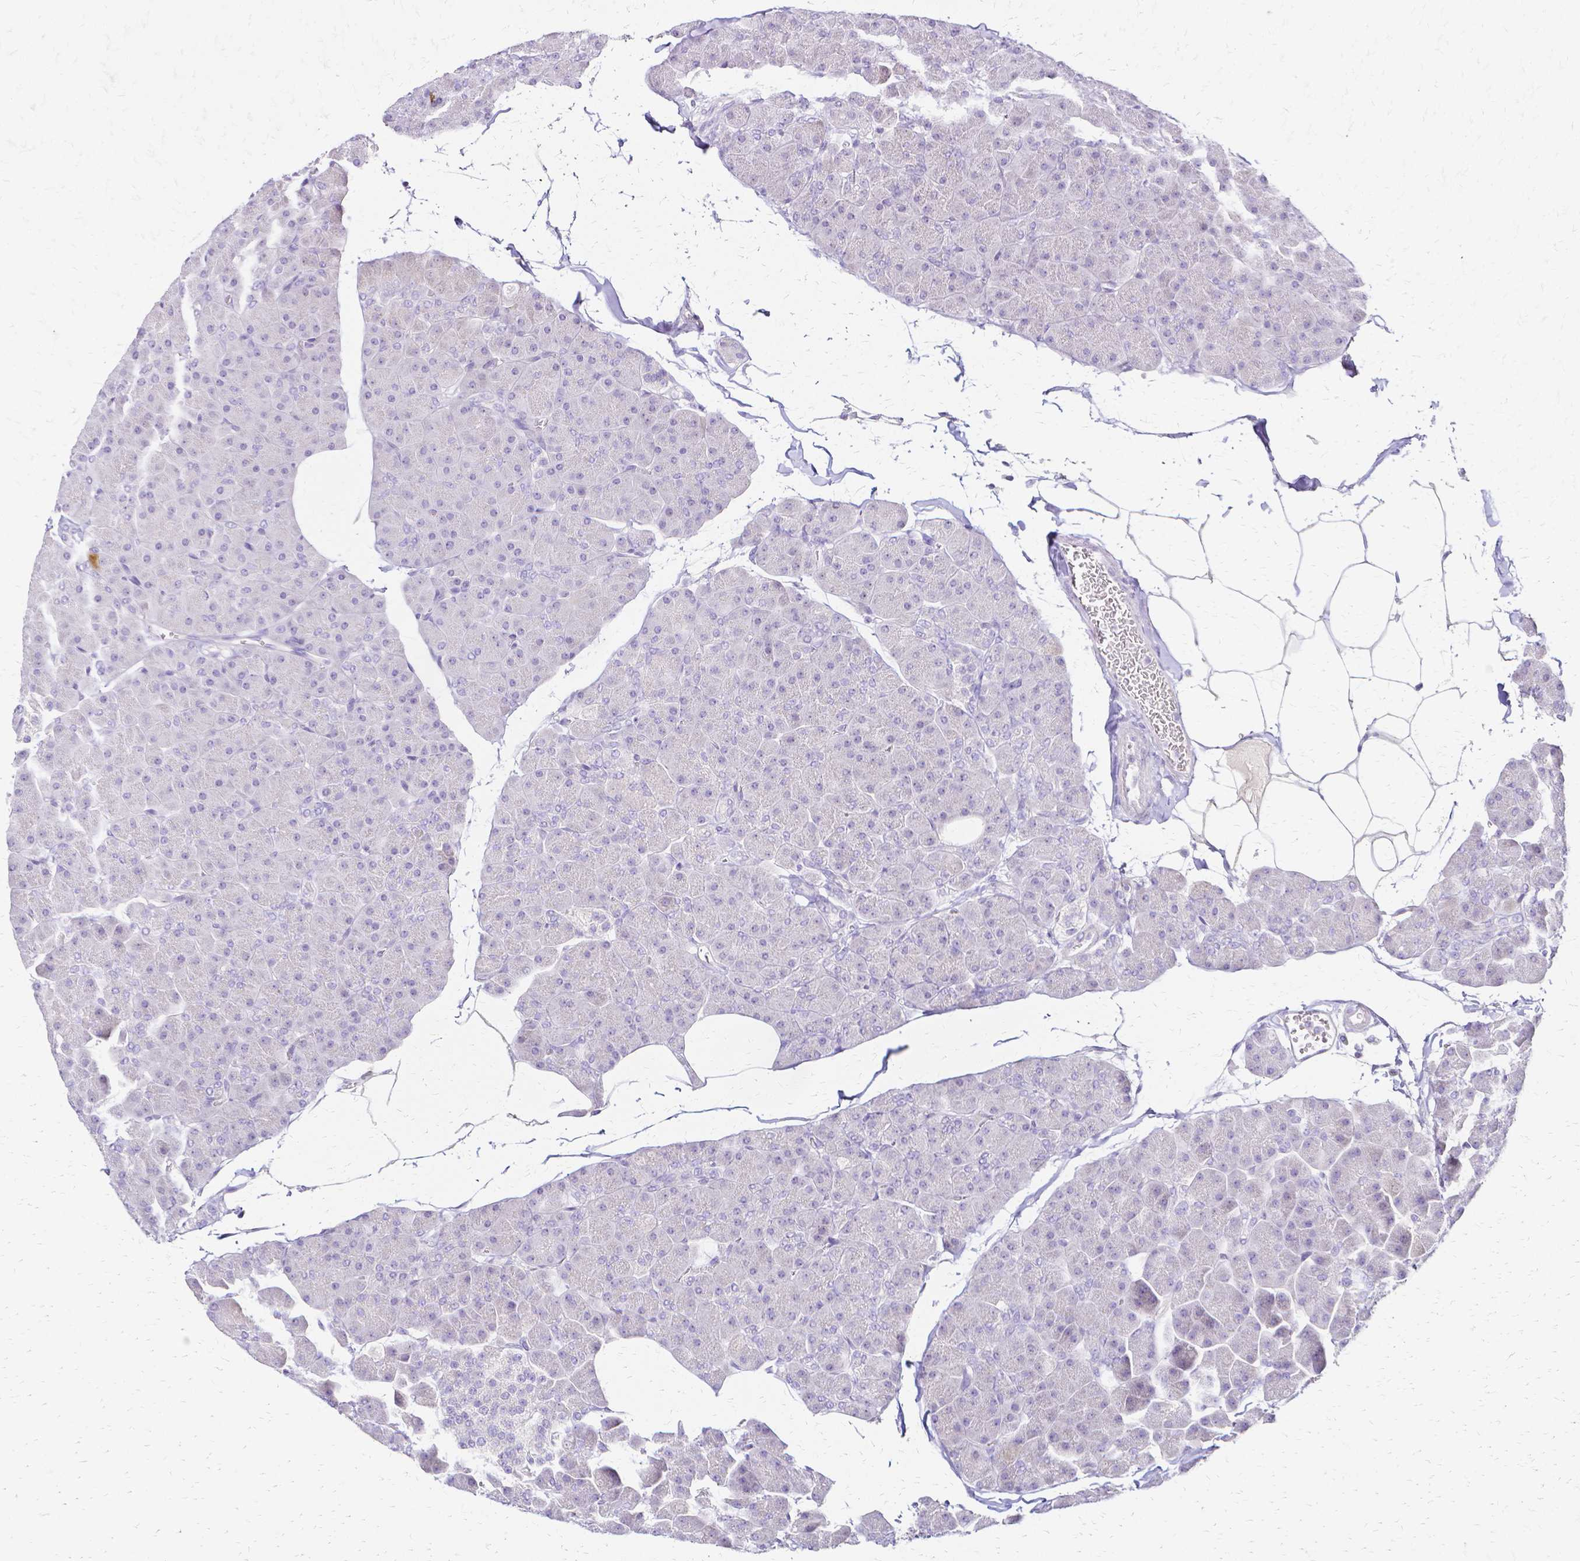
{"staining": {"intensity": "negative", "quantity": "none", "location": "none"}, "tissue": "pancreas", "cell_type": "Exocrine glandular cells", "image_type": "normal", "snomed": [{"axis": "morphology", "description": "Normal tissue, NOS"}, {"axis": "topography", "description": "Pancreas"}], "caption": "High magnification brightfield microscopy of unremarkable pancreas stained with DAB (3,3'-diaminobenzidine) (brown) and counterstained with hematoxylin (blue): exocrine glandular cells show no significant expression. Nuclei are stained in blue.", "gene": "CCNB1", "patient": {"sex": "male", "age": 35}}